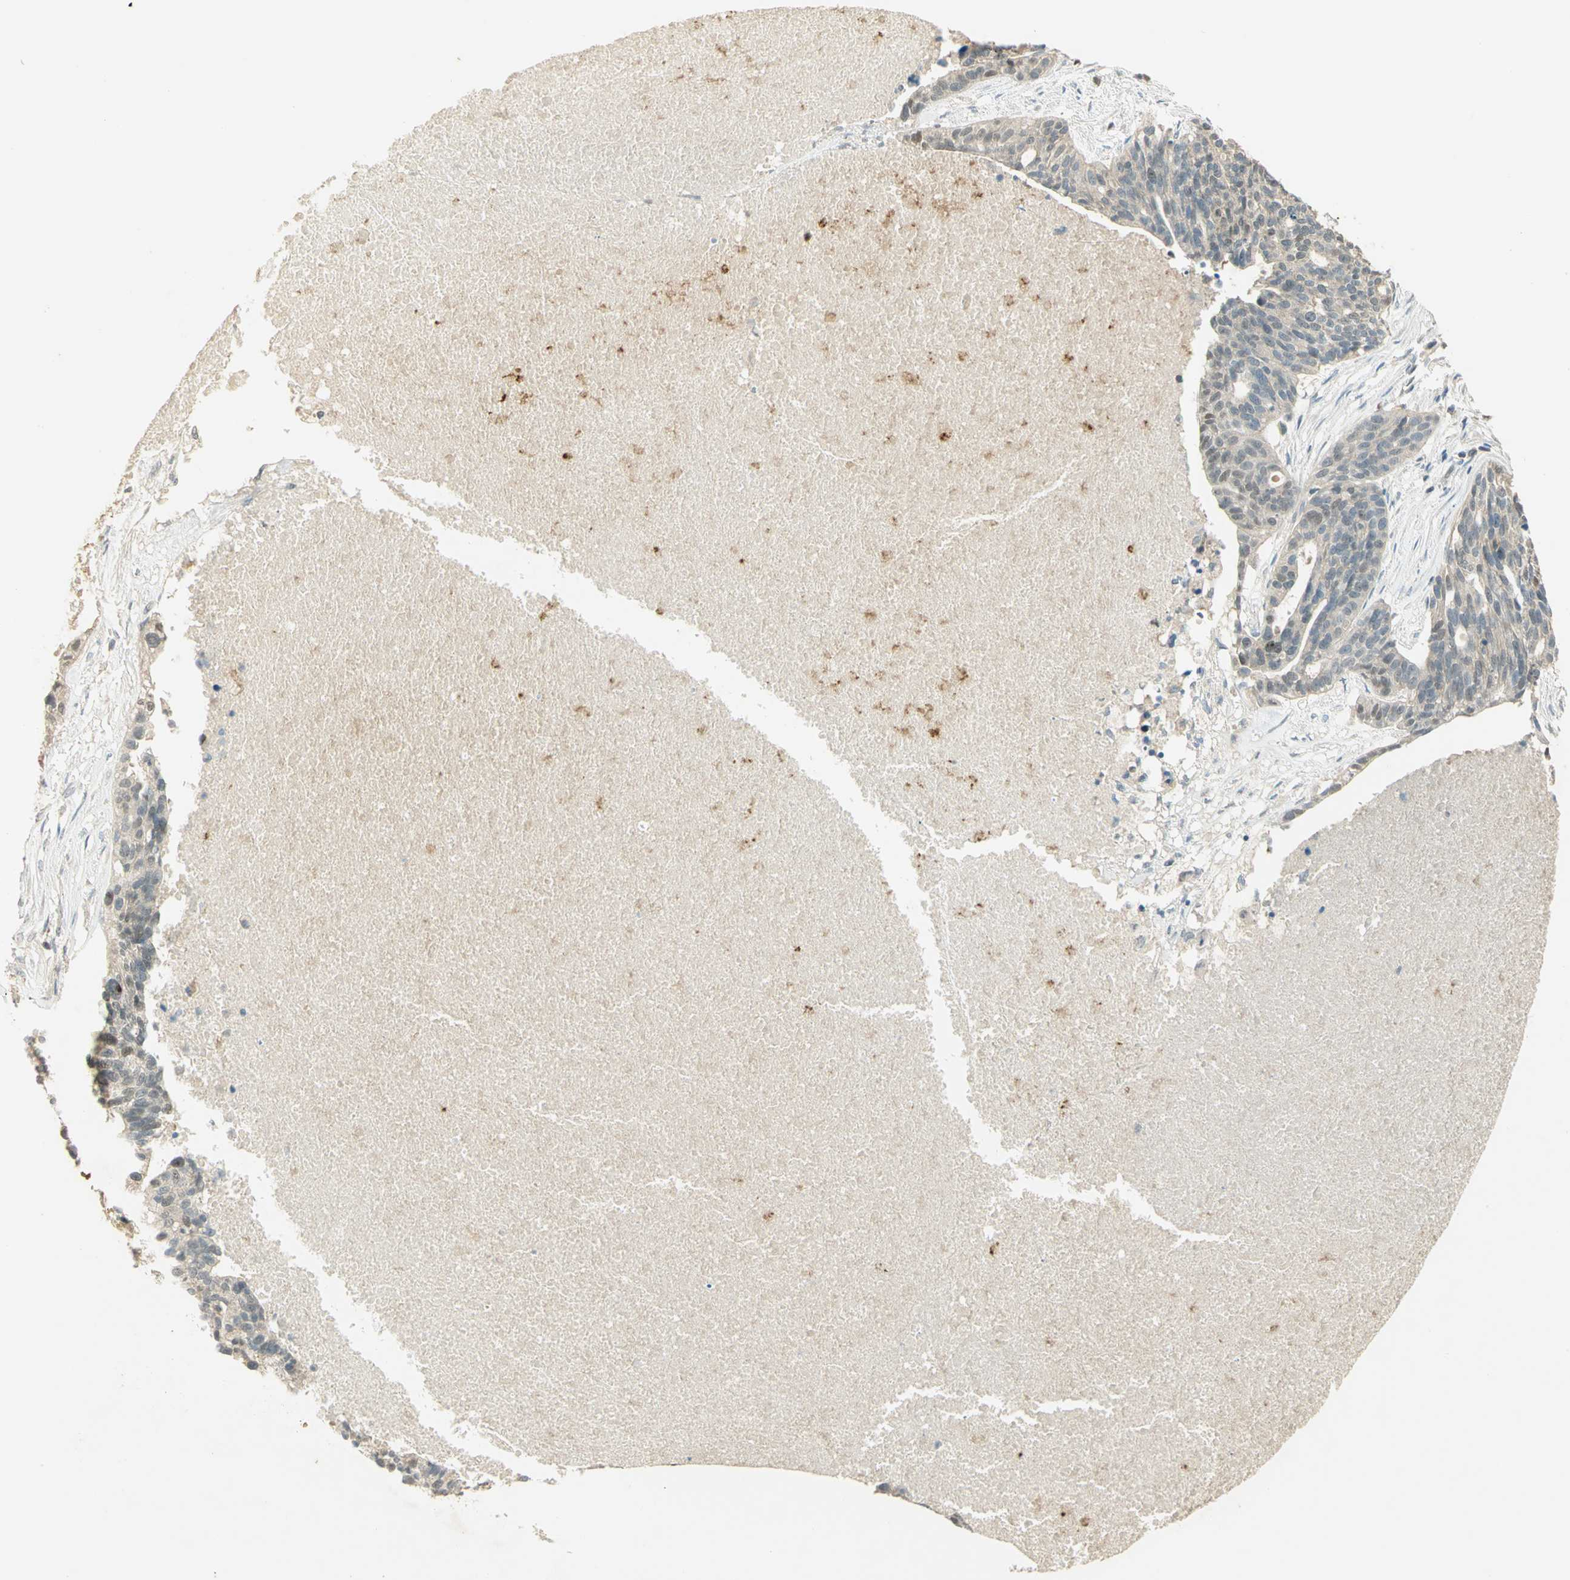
{"staining": {"intensity": "weak", "quantity": "25%-75%", "location": "cytoplasmic/membranous"}, "tissue": "ovarian cancer", "cell_type": "Tumor cells", "image_type": "cancer", "snomed": [{"axis": "morphology", "description": "Cystadenocarcinoma, serous, NOS"}, {"axis": "topography", "description": "Ovary"}], "caption": "A low amount of weak cytoplasmic/membranous staining is appreciated in approximately 25%-75% of tumor cells in serous cystadenocarcinoma (ovarian) tissue.", "gene": "BIRC2", "patient": {"sex": "female", "age": 59}}